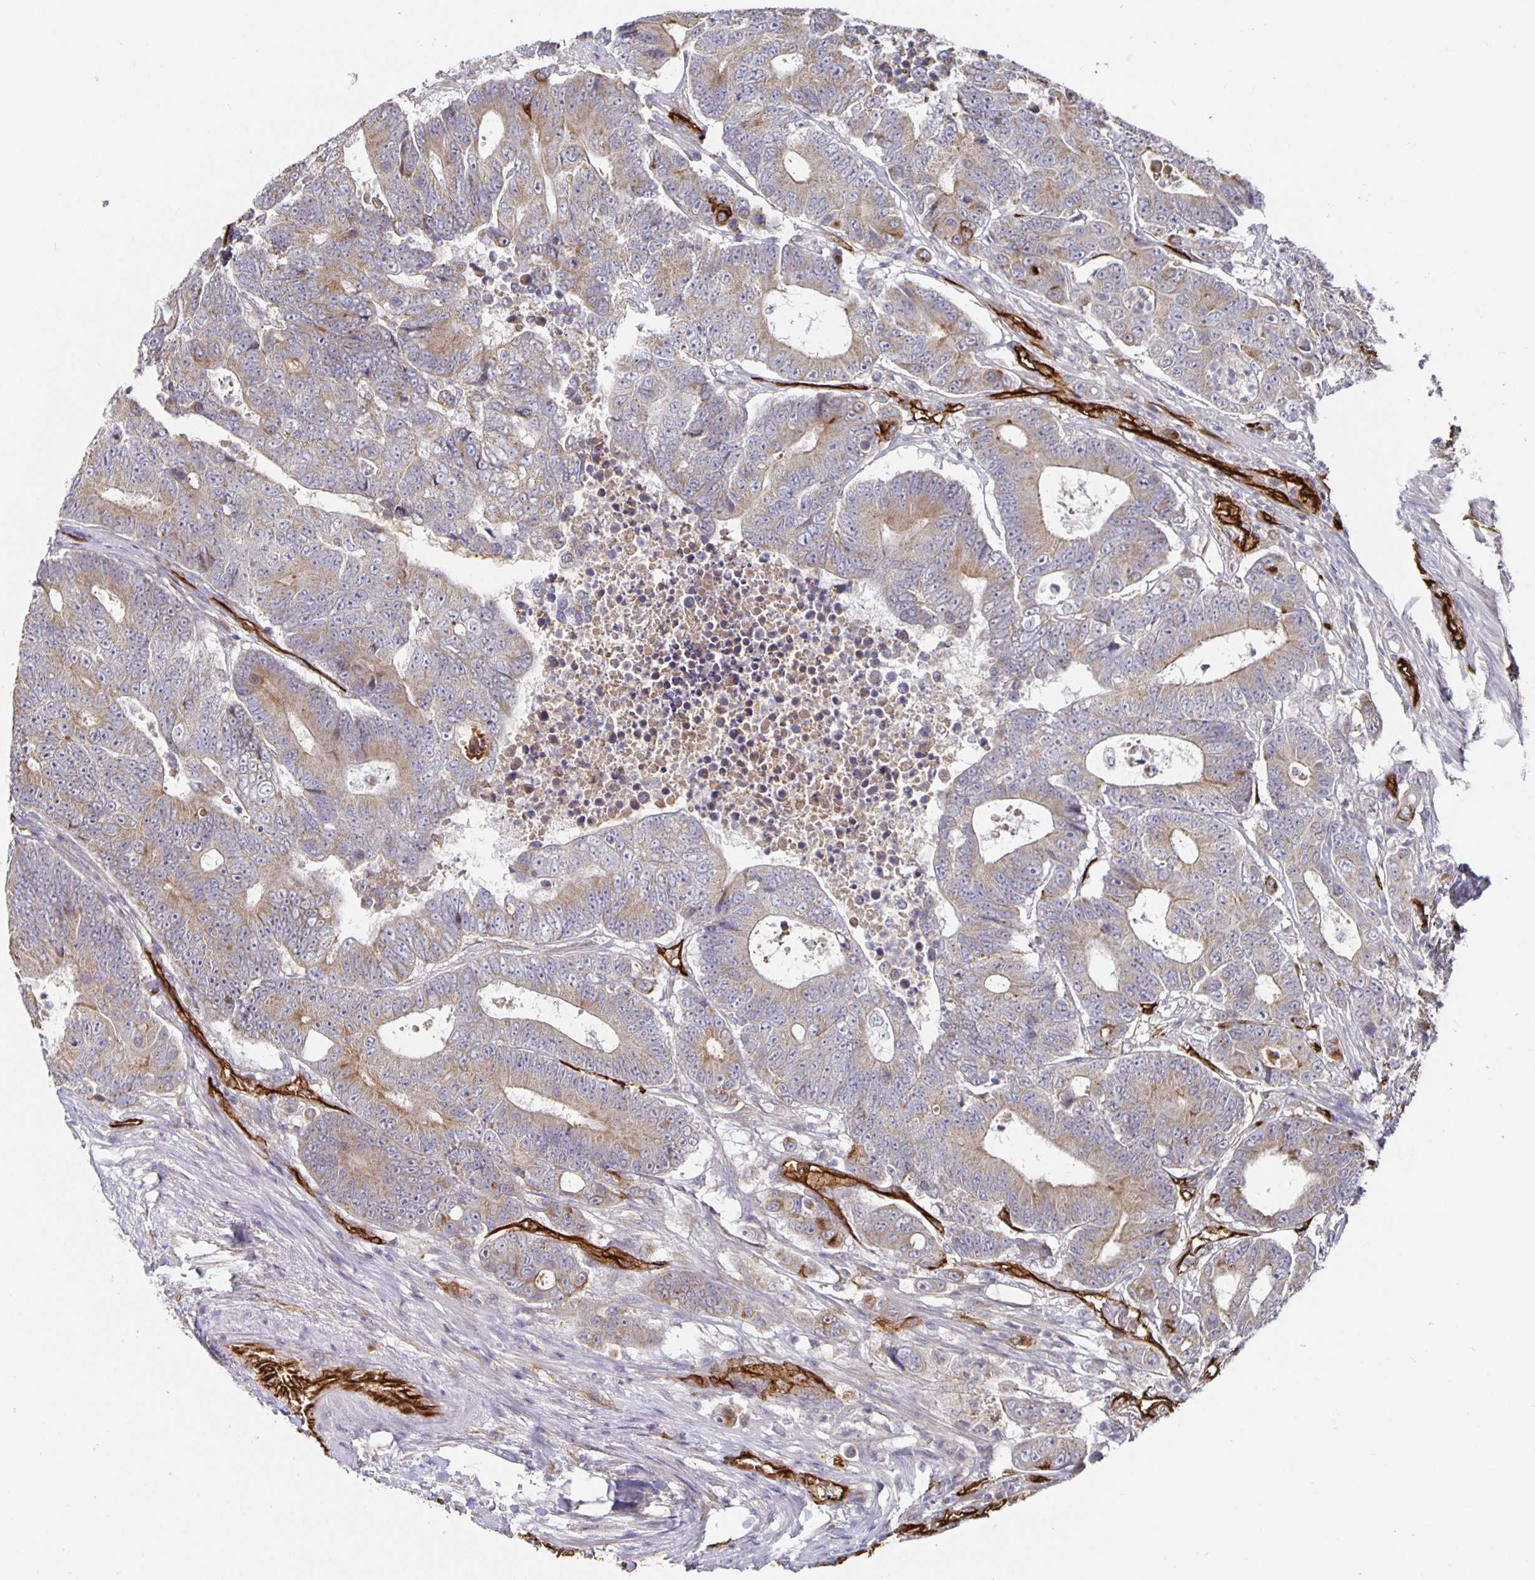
{"staining": {"intensity": "weak", "quantity": "25%-75%", "location": "cytoplasmic/membranous"}, "tissue": "colorectal cancer", "cell_type": "Tumor cells", "image_type": "cancer", "snomed": [{"axis": "morphology", "description": "Adenocarcinoma, NOS"}, {"axis": "topography", "description": "Colon"}], "caption": "Protein expression analysis of human colorectal cancer (adenocarcinoma) reveals weak cytoplasmic/membranous expression in about 25%-75% of tumor cells. (IHC, brightfield microscopy, high magnification).", "gene": "PODXL", "patient": {"sex": "female", "age": 48}}